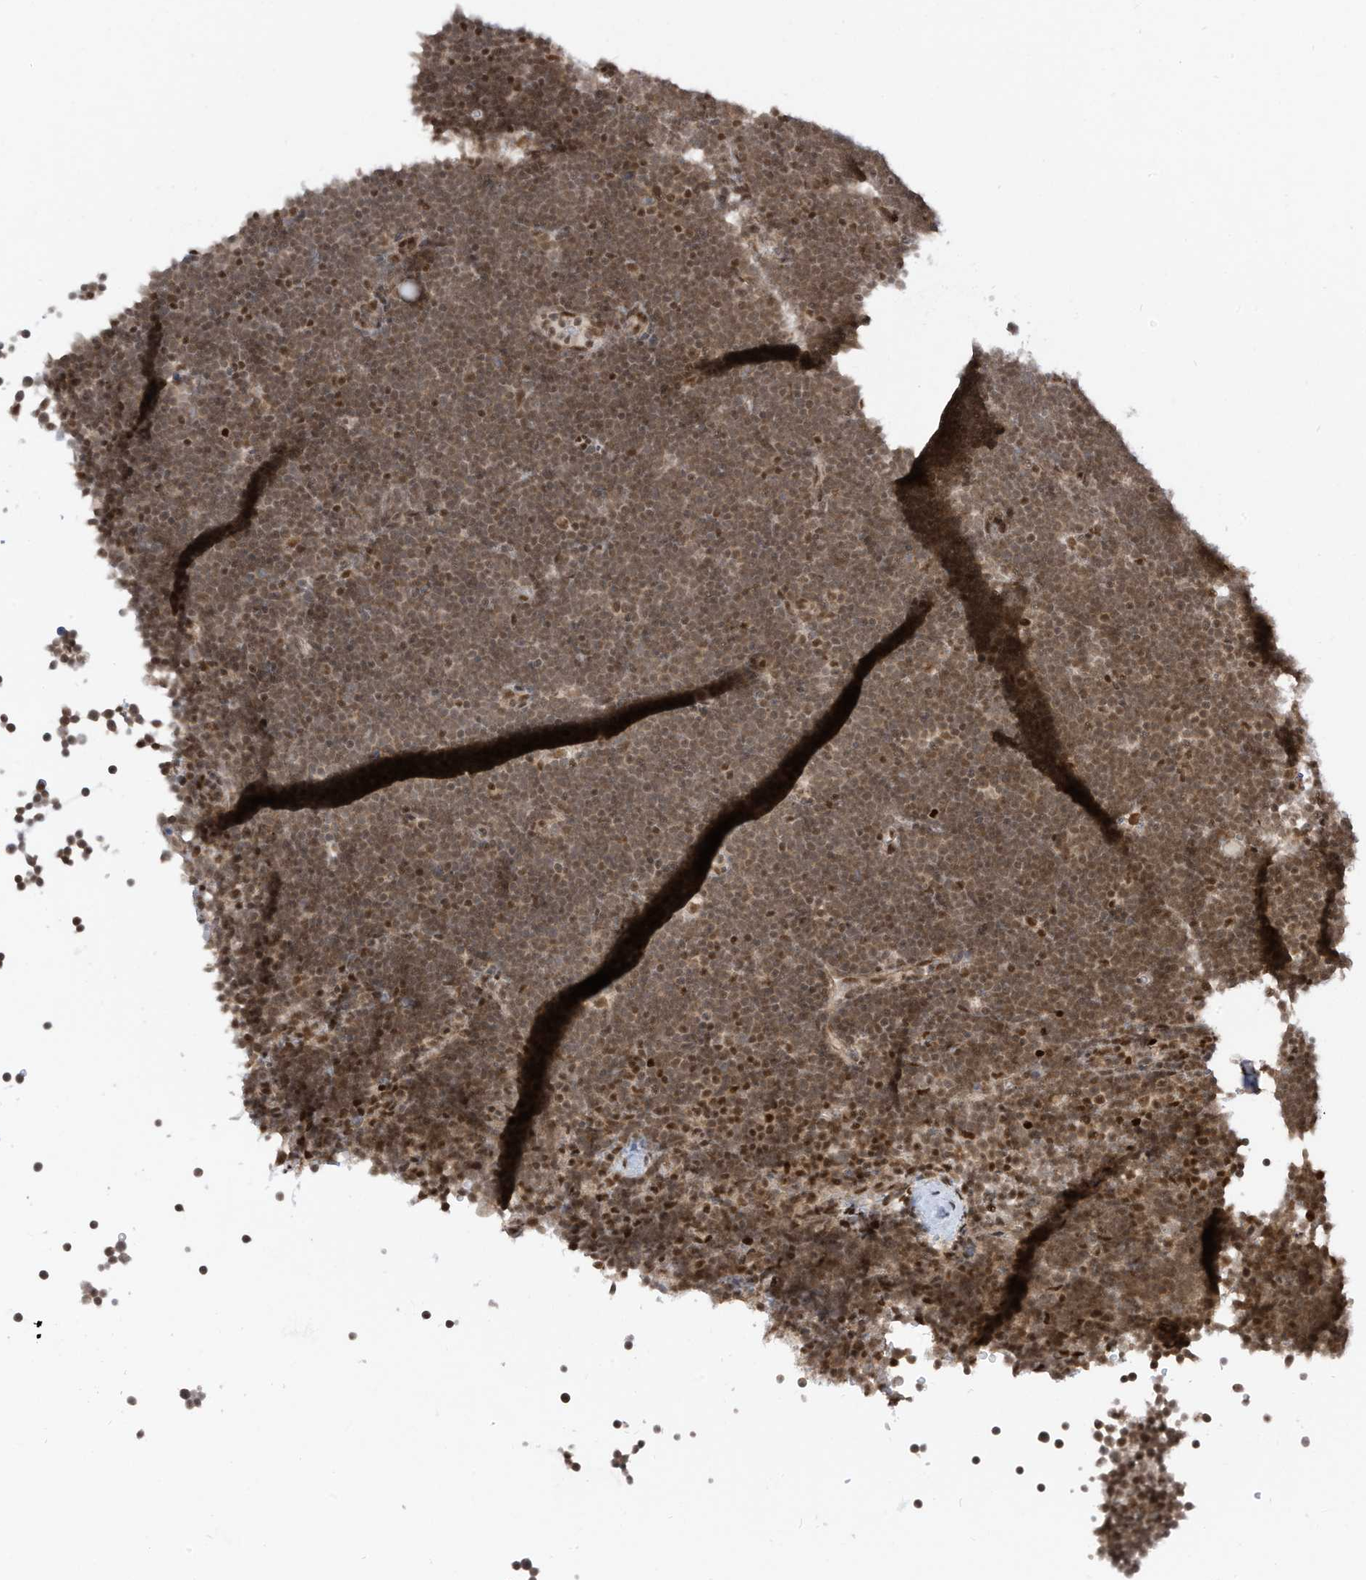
{"staining": {"intensity": "moderate", "quantity": ">75%", "location": "cytoplasmic/membranous,nuclear"}, "tissue": "lymphoma", "cell_type": "Tumor cells", "image_type": "cancer", "snomed": [{"axis": "morphology", "description": "Malignant lymphoma, non-Hodgkin's type, High grade"}, {"axis": "topography", "description": "Lymph node"}], "caption": "IHC (DAB) staining of human high-grade malignant lymphoma, non-Hodgkin's type displays moderate cytoplasmic/membranous and nuclear protein positivity in about >75% of tumor cells. (Brightfield microscopy of DAB IHC at high magnification).", "gene": "AURKAIP1", "patient": {"sex": "male", "age": 13}}